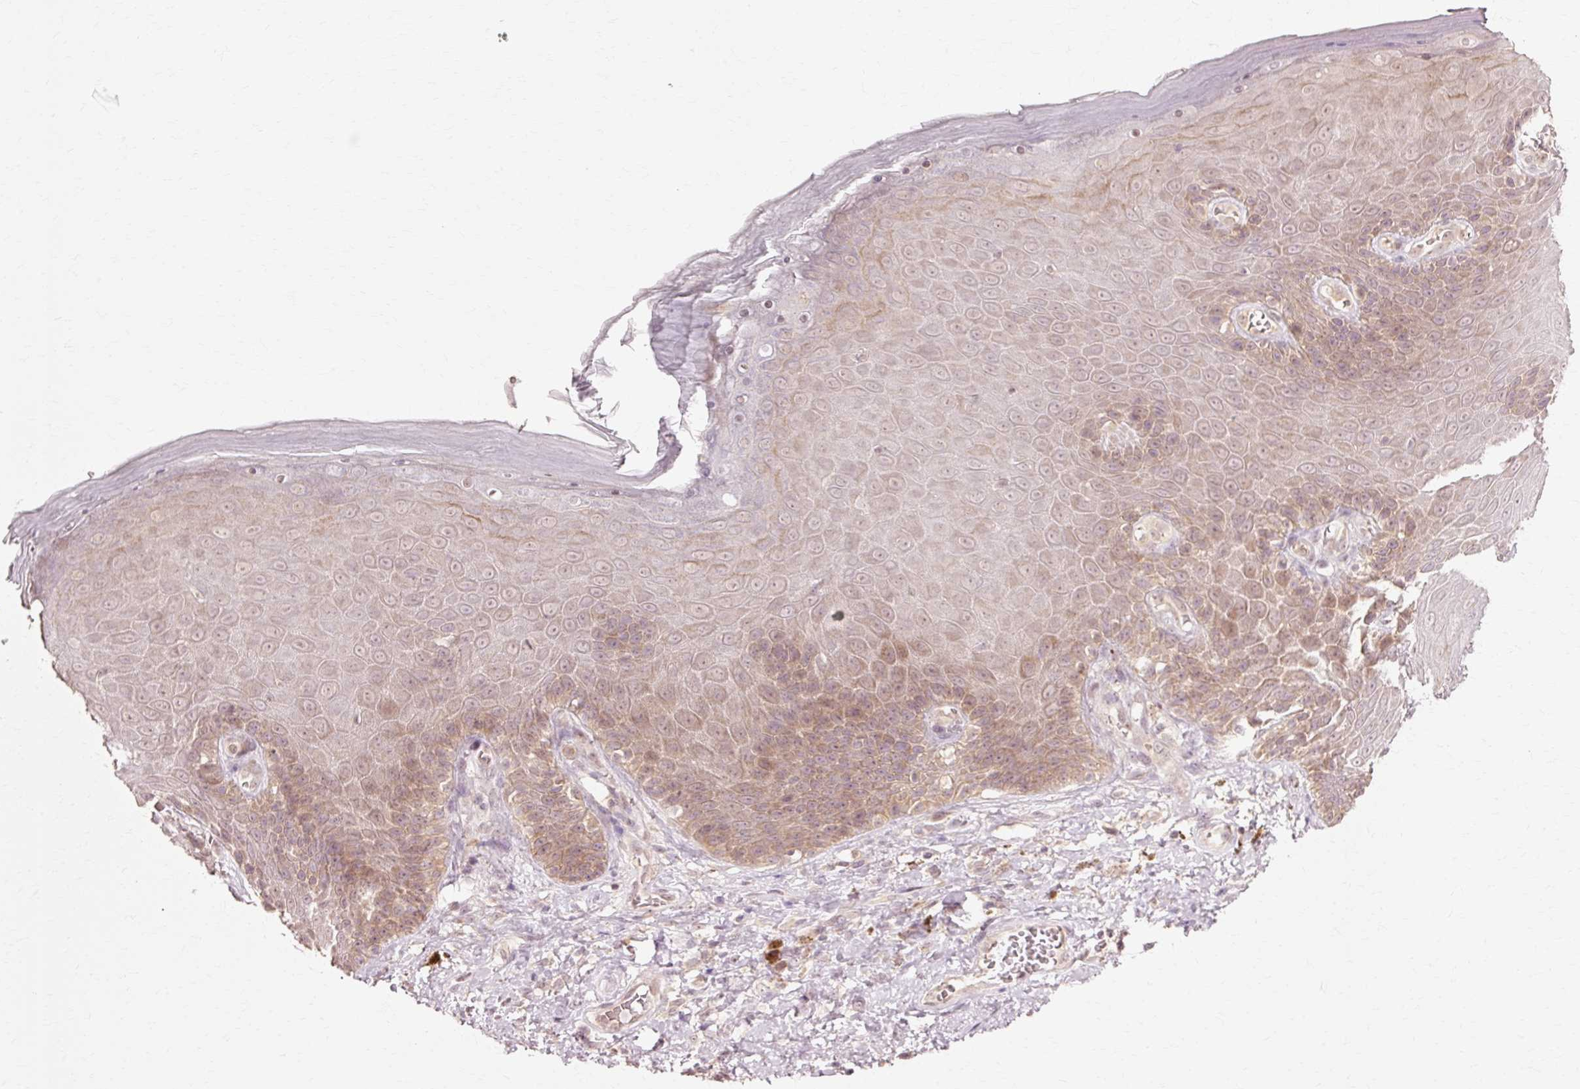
{"staining": {"intensity": "moderate", "quantity": ">75%", "location": "cytoplasmic/membranous"}, "tissue": "skin", "cell_type": "Epidermal cells", "image_type": "normal", "snomed": [{"axis": "morphology", "description": "Normal tissue, NOS"}, {"axis": "topography", "description": "Anal"}, {"axis": "topography", "description": "Peripheral nerve tissue"}], "caption": "Immunohistochemistry of unremarkable human skin exhibits medium levels of moderate cytoplasmic/membranous staining in approximately >75% of epidermal cells.", "gene": "RGPD5", "patient": {"sex": "male", "age": 53}}